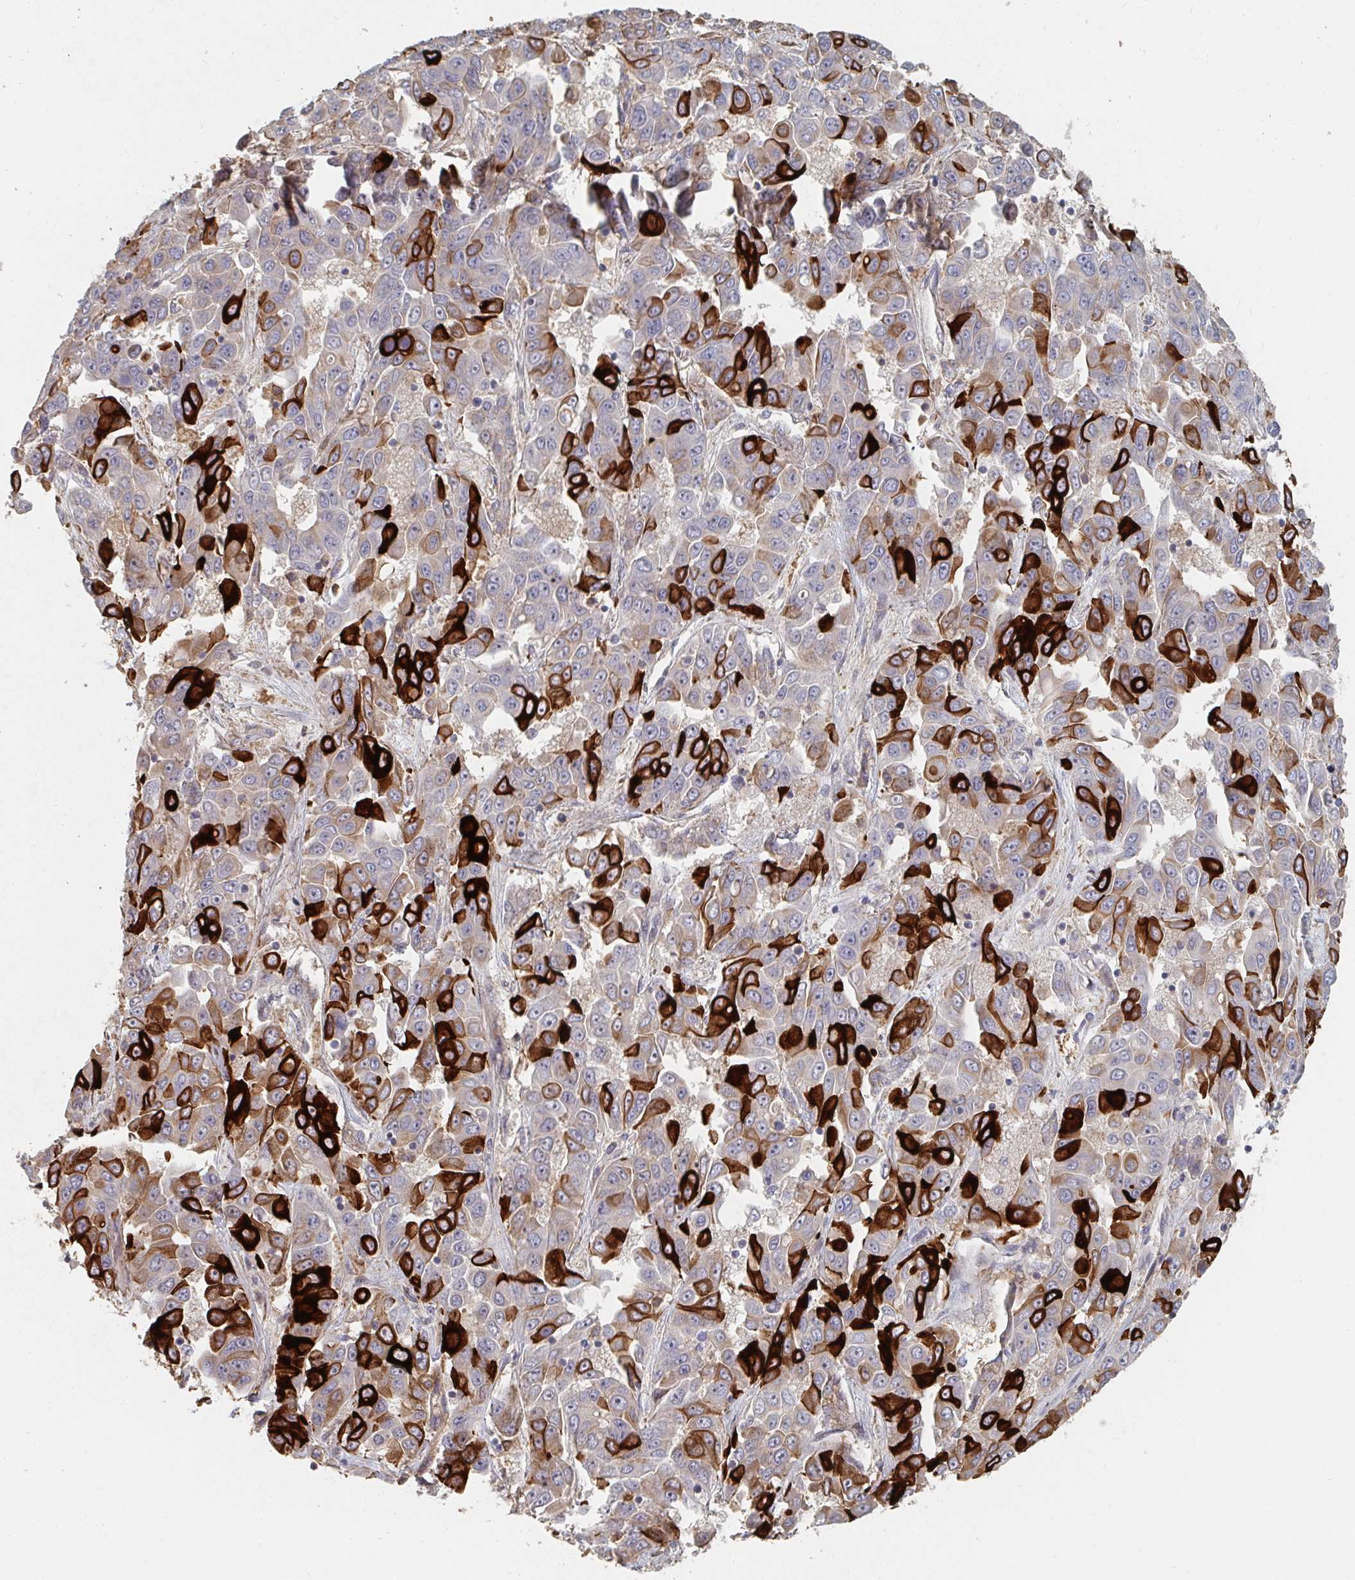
{"staining": {"intensity": "strong", "quantity": "25%-75%", "location": "cytoplasmic/membranous"}, "tissue": "liver cancer", "cell_type": "Tumor cells", "image_type": "cancer", "snomed": [{"axis": "morphology", "description": "Cholangiocarcinoma"}, {"axis": "topography", "description": "Liver"}], "caption": "Immunohistochemistry (IHC) image of neoplastic tissue: cholangiocarcinoma (liver) stained using IHC displays high levels of strong protein expression localized specifically in the cytoplasmic/membranous of tumor cells, appearing as a cytoplasmic/membranous brown color.", "gene": "PTEN", "patient": {"sex": "female", "age": 52}}